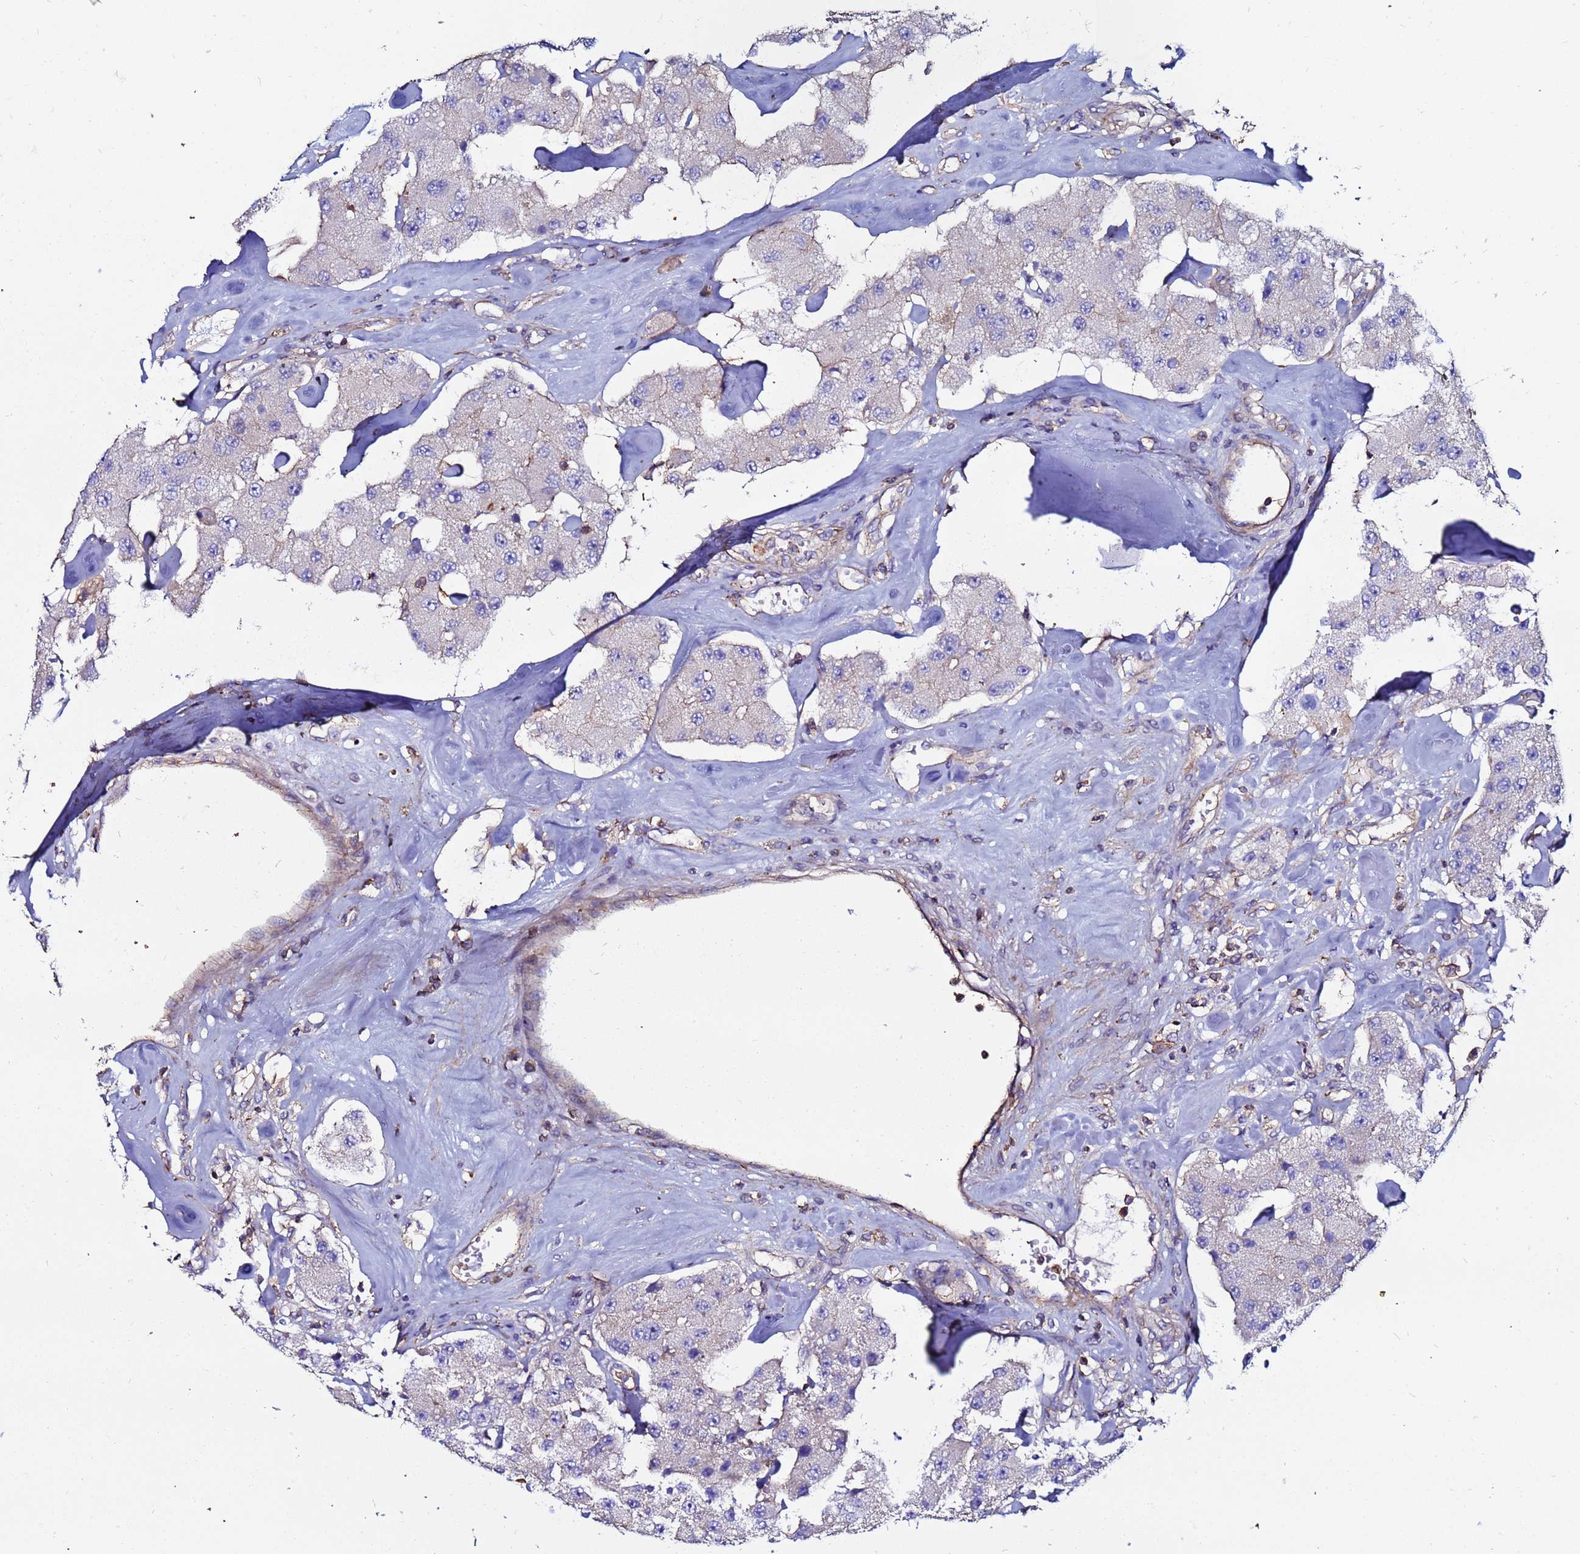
{"staining": {"intensity": "negative", "quantity": "none", "location": "none"}, "tissue": "carcinoid", "cell_type": "Tumor cells", "image_type": "cancer", "snomed": [{"axis": "morphology", "description": "Carcinoid, malignant, NOS"}, {"axis": "topography", "description": "Pancreas"}], "caption": "A photomicrograph of carcinoid stained for a protein shows no brown staining in tumor cells.", "gene": "POTEE", "patient": {"sex": "male", "age": 41}}